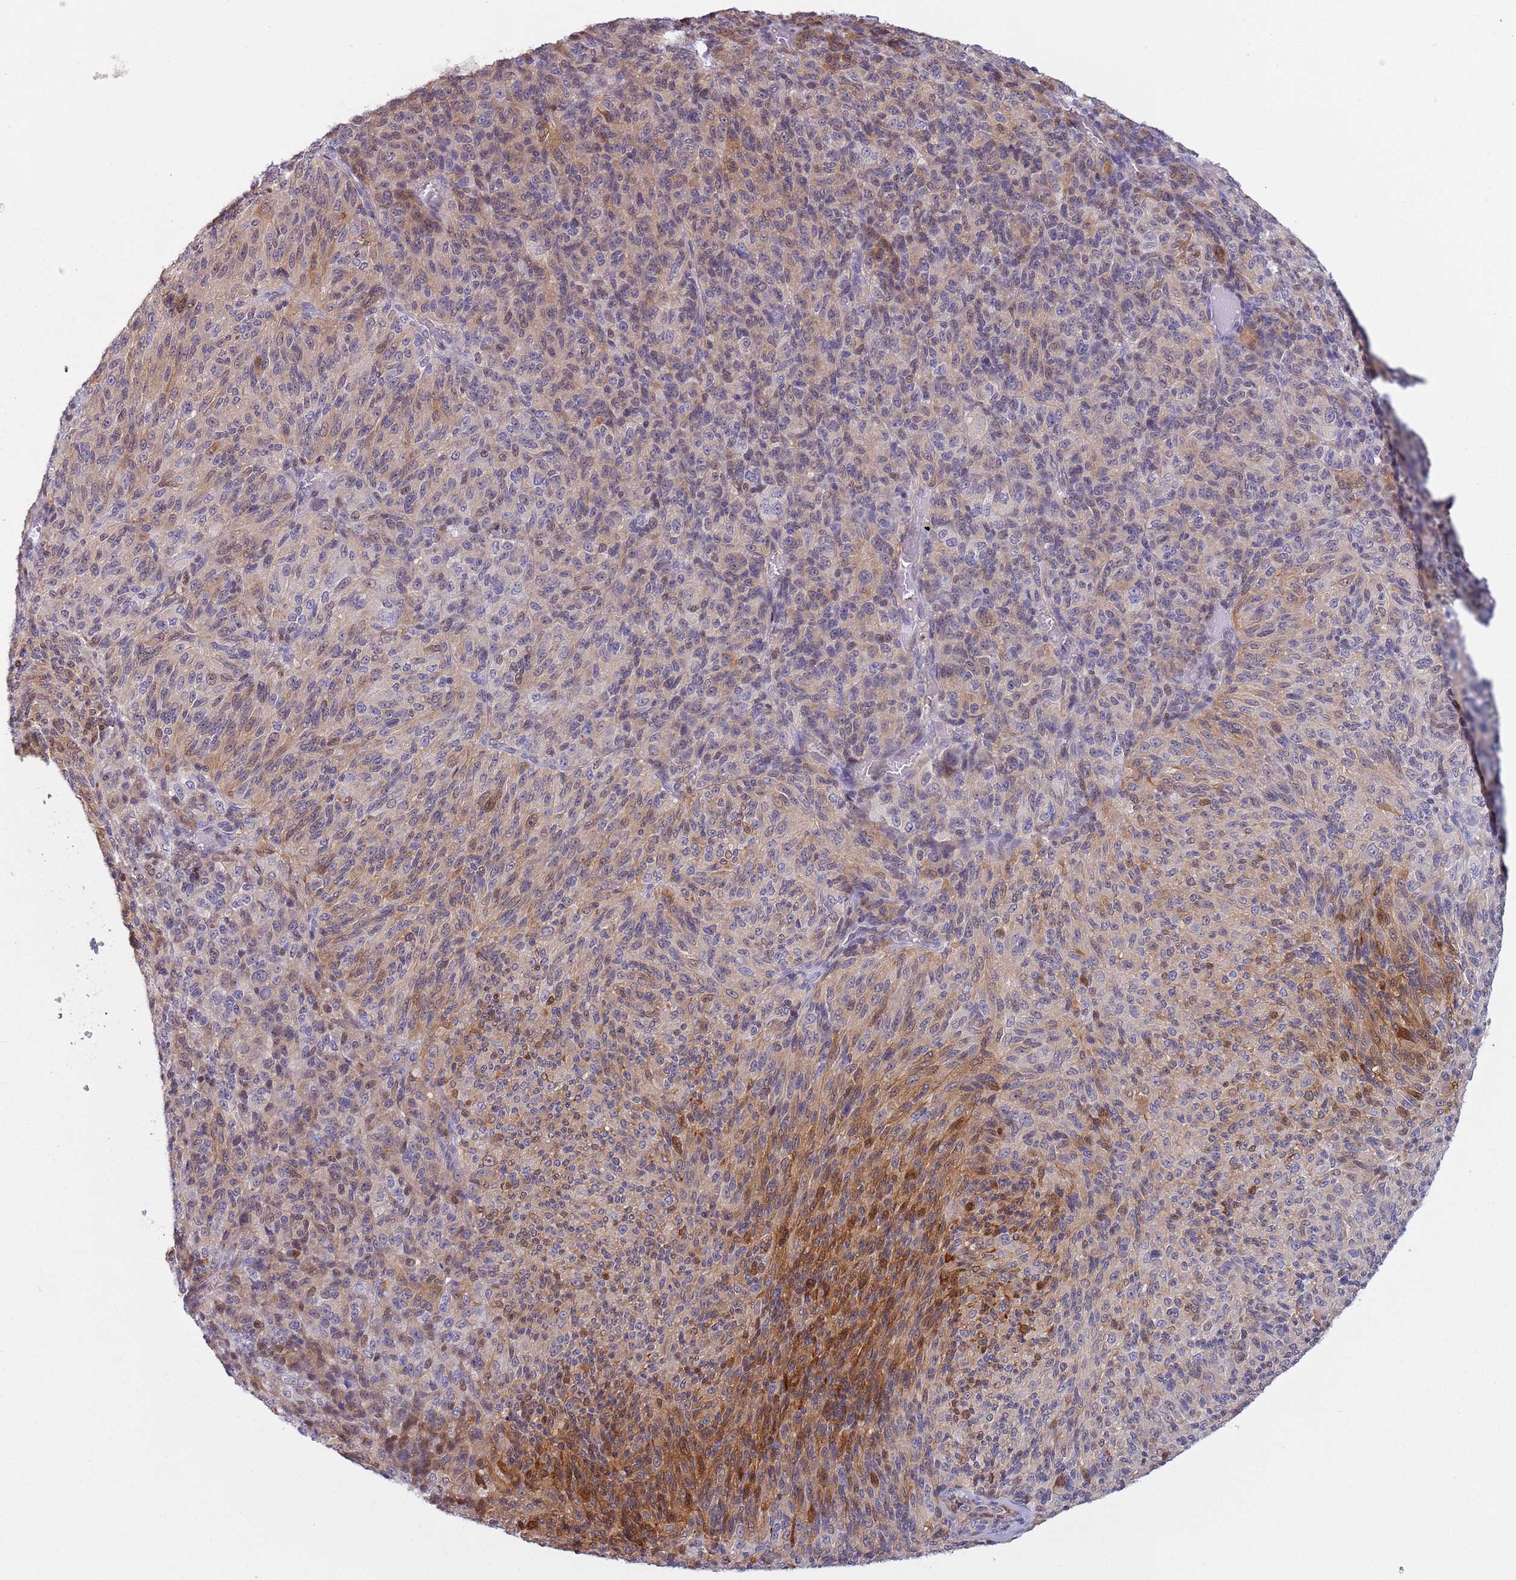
{"staining": {"intensity": "moderate", "quantity": "<25%", "location": "cytoplasmic/membranous,nuclear"}, "tissue": "melanoma", "cell_type": "Tumor cells", "image_type": "cancer", "snomed": [{"axis": "morphology", "description": "Malignant melanoma, Metastatic site"}, {"axis": "topography", "description": "Brain"}], "caption": "DAB immunohistochemical staining of human malignant melanoma (metastatic site) reveals moderate cytoplasmic/membranous and nuclear protein expression in approximately <25% of tumor cells.", "gene": "NBPF6", "patient": {"sex": "female", "age": 56}}